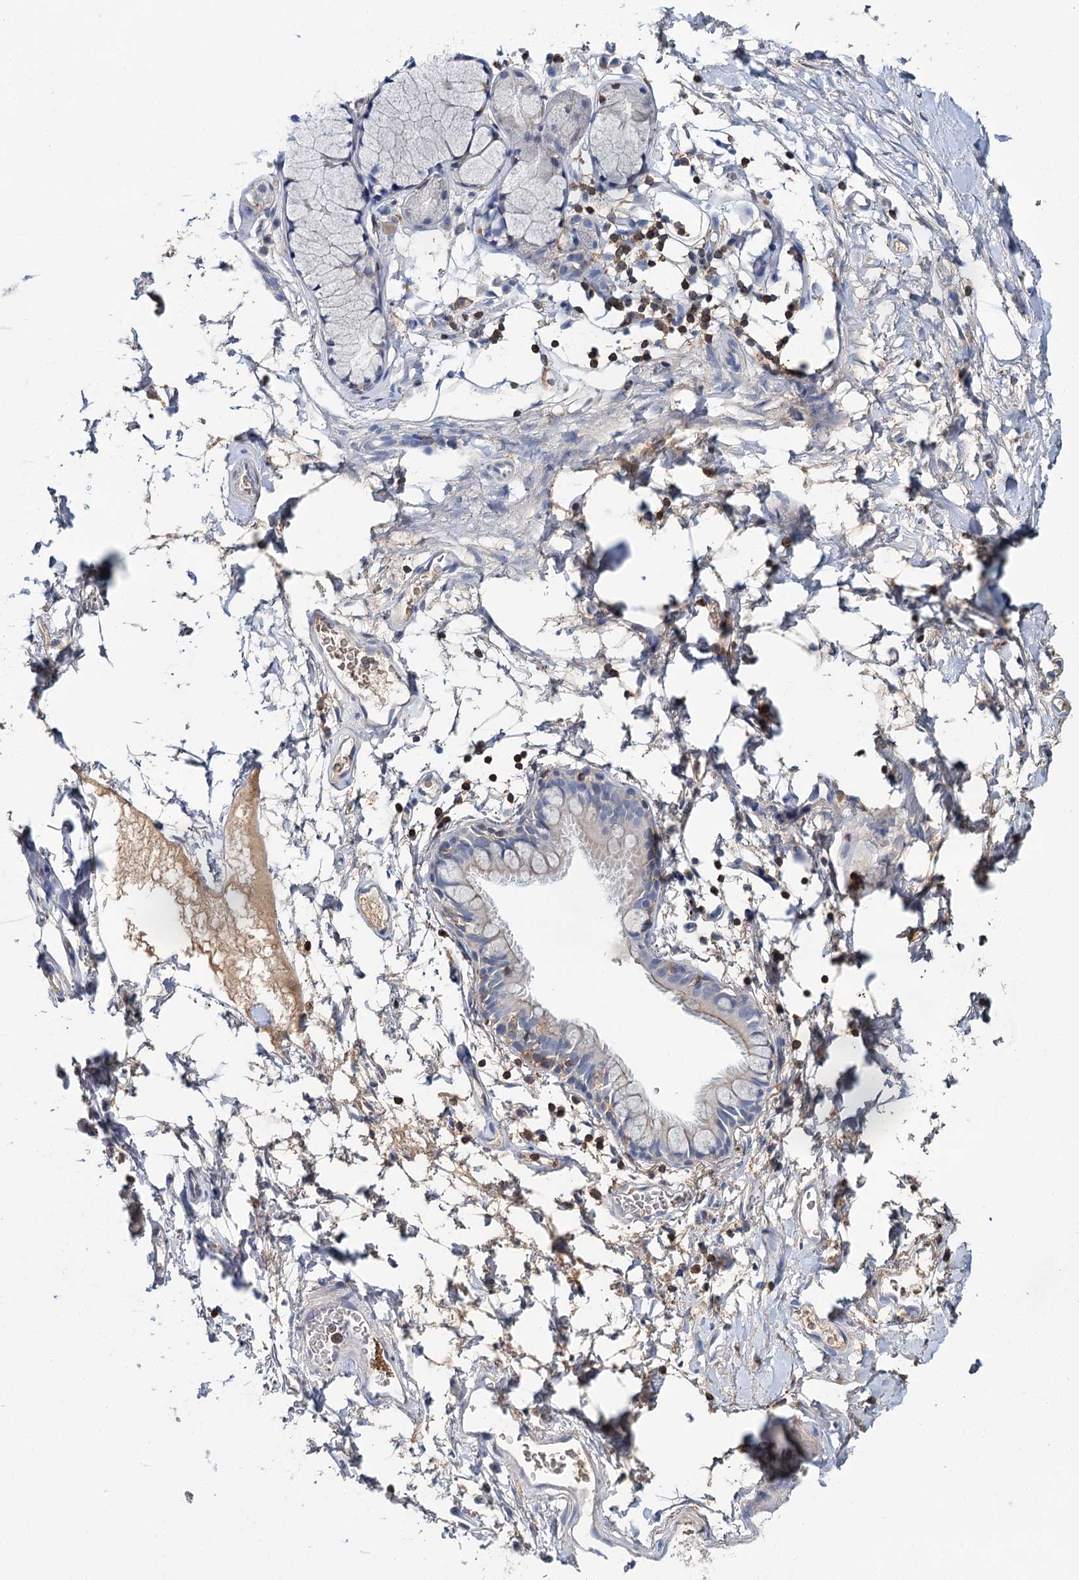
{"staining": {"intensity": "negative", "quantity": "none", "location": "none"}, "tissue": "adipose tissue", "cell_type": "Adipocytes", "image_type": "normal", "snomed": [{"axis": "morphology", "description": "Normal tissue, NOS"}, {"axis": "topography", "description": "Lymph node"}, {"axis": "topography", "description": "Bronchus"}], "caption": "Immunohistochemical staining of normal adipose tissue demonstrates no significant positivity in adipocytes. (Immunohistochemistry, brightfield microscopy, high magnification).", "gene": "FGFR2", "patient": {"sex": "male", "age": 63}}